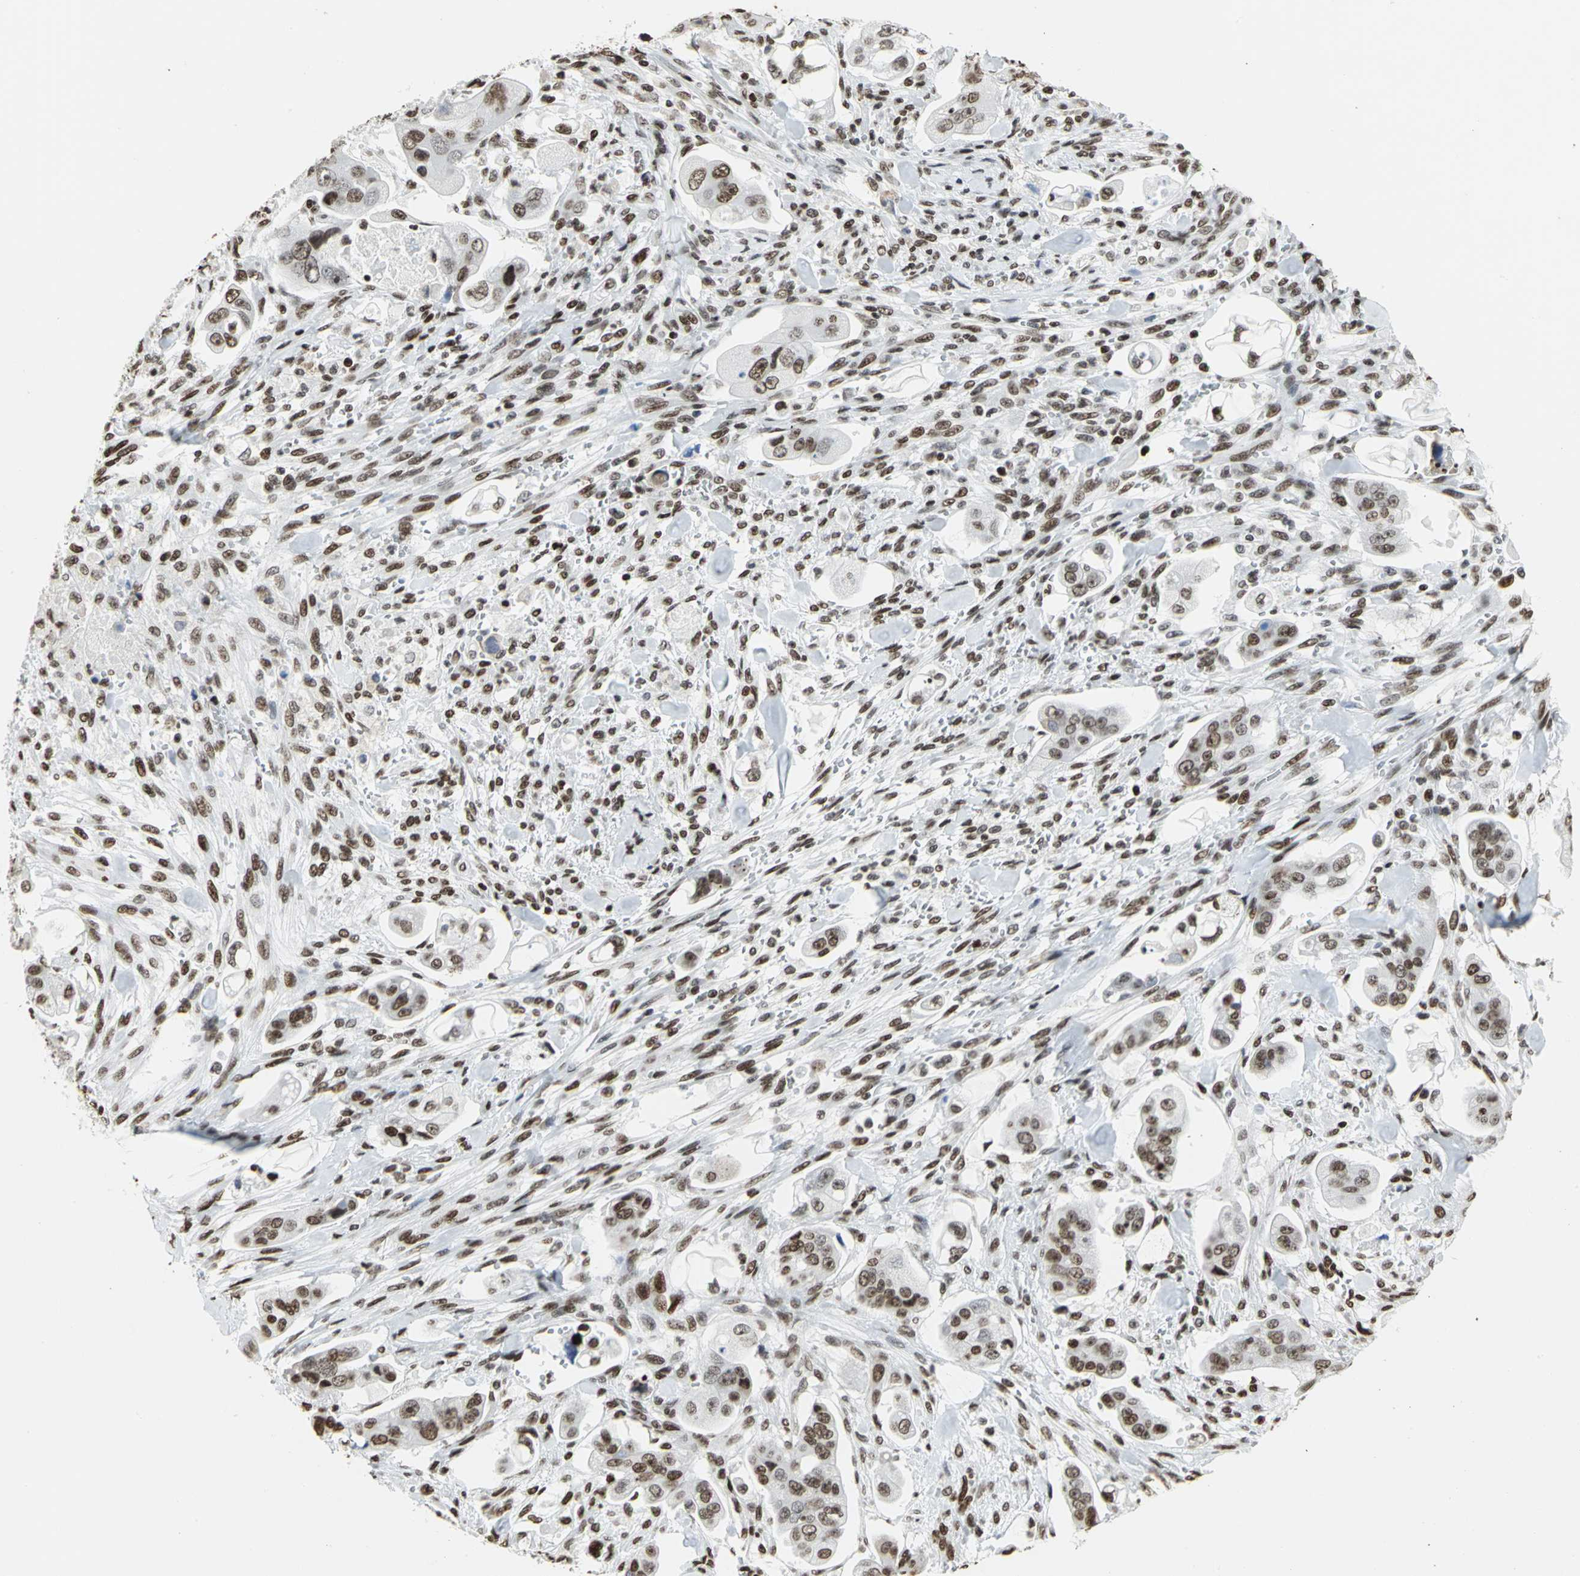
{"staining": {"intensity": "strong", "quantity": ">75%", "location": "nuclear"}, "tissue": "stomach cancer", "cell_type": "Tumor cells", "image_type": "cancer", "snomed": [{"axis": "morphology", "description": "Adenocarcinoma, NOS"}, {"axis": "topography", "description": "Stomach"}], "caption": "Human stomach adenocarcinoma stained with a protein marker exhibits strong staining in tumor cells.", "gene": "HMGB1", "patient": {"sex": "male", "age": 62}}